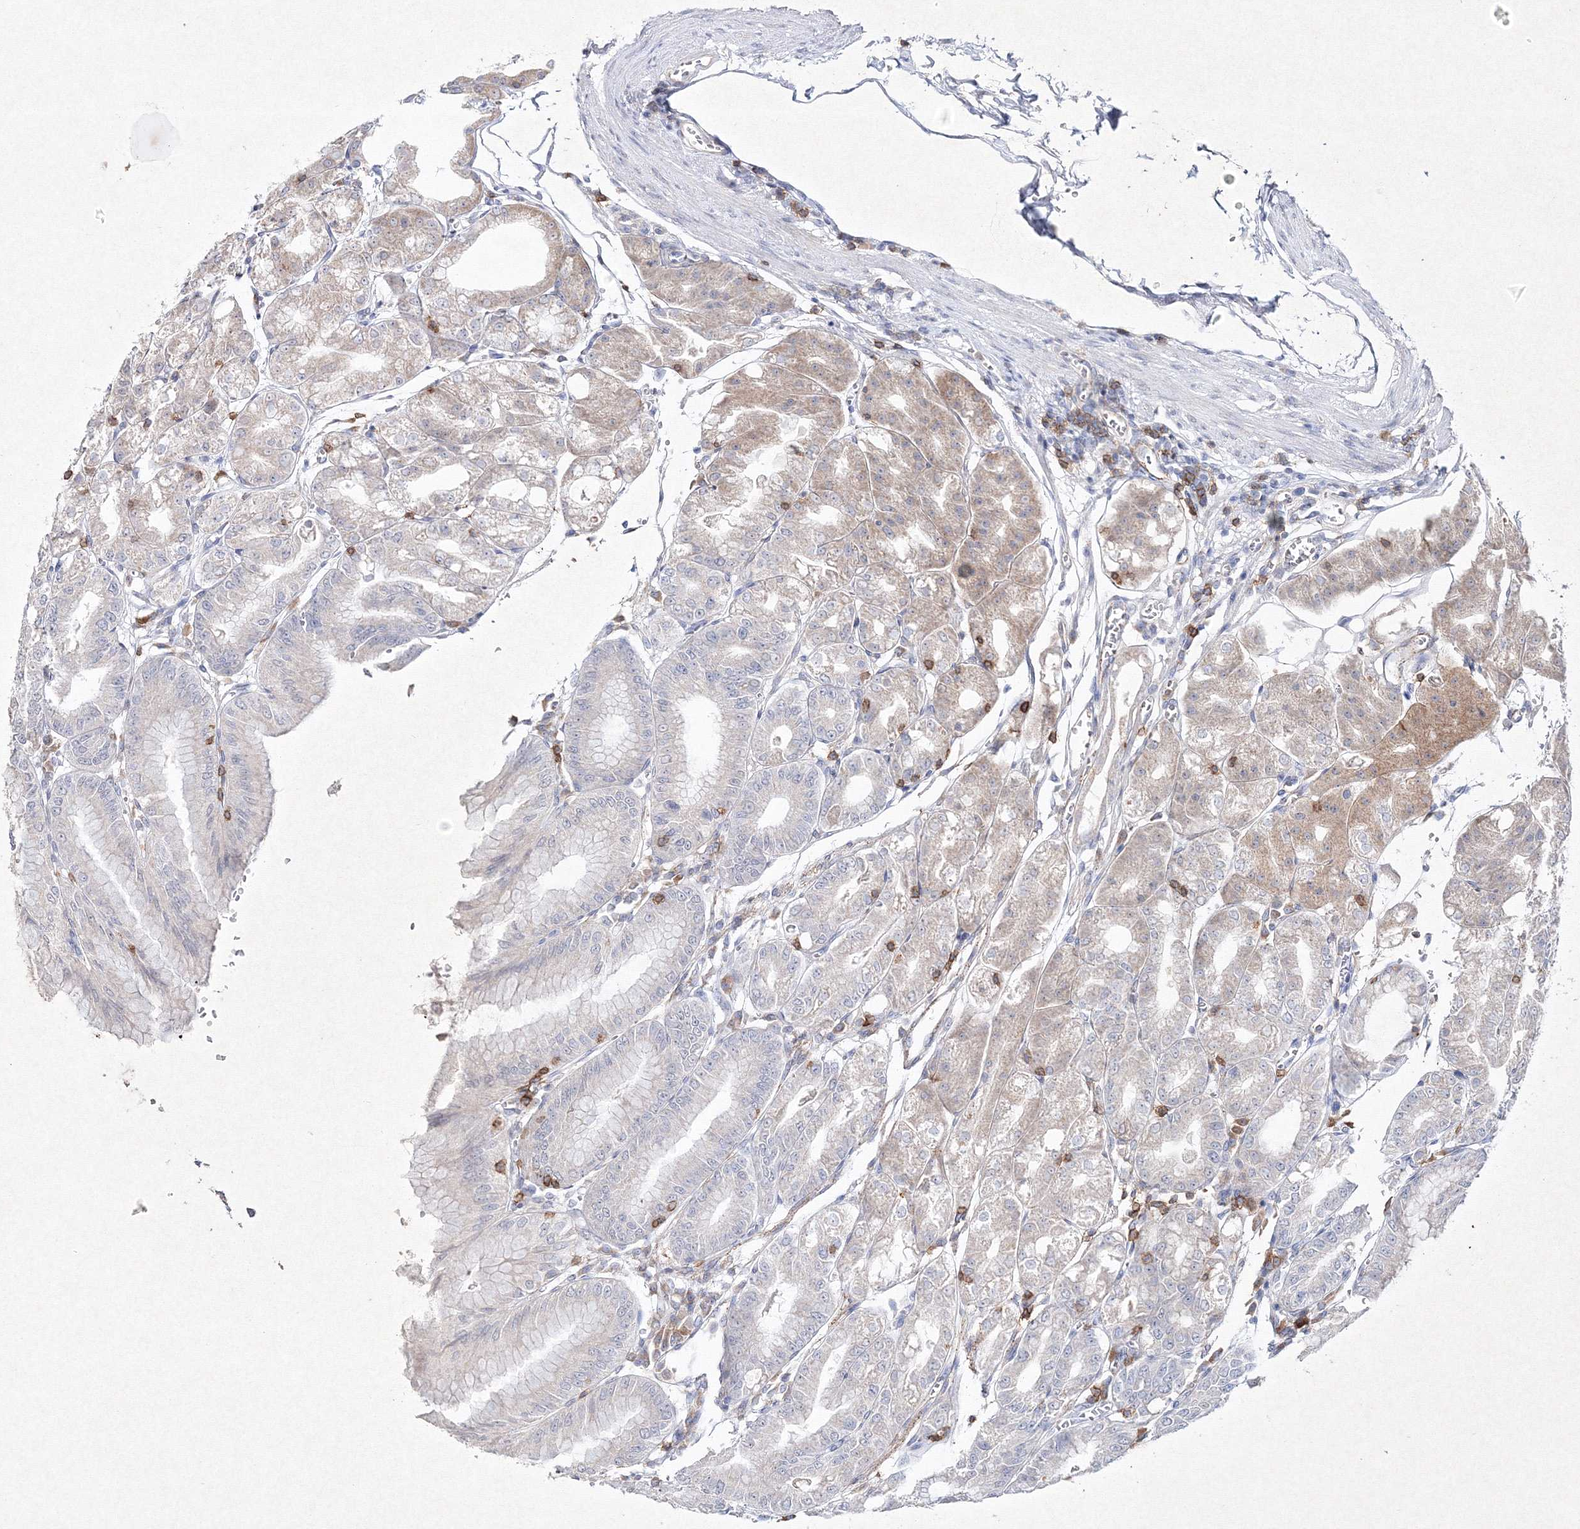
{"staining": {"intensity": "weak", "quantity": "25%-75%", "location": "cytoplasmic/membranous"}, "tissue": "stomach", "cell_type": "Glandular cells", "image_type": "normal", "snomed": [{"axis": "morphology", "description": "Normal tissue, NOS"}, {"axis": "topography", "description": "Stomach, lower"}], "caption": "This image shows immunohistochemistry (IHC) staining of unremarkable human stomach, with low weak cytoplasmic/membranous staining in about 25%-75% of glandular cells.", "gene": "HCST", "patient": {"sex": "male", "age": 71}}